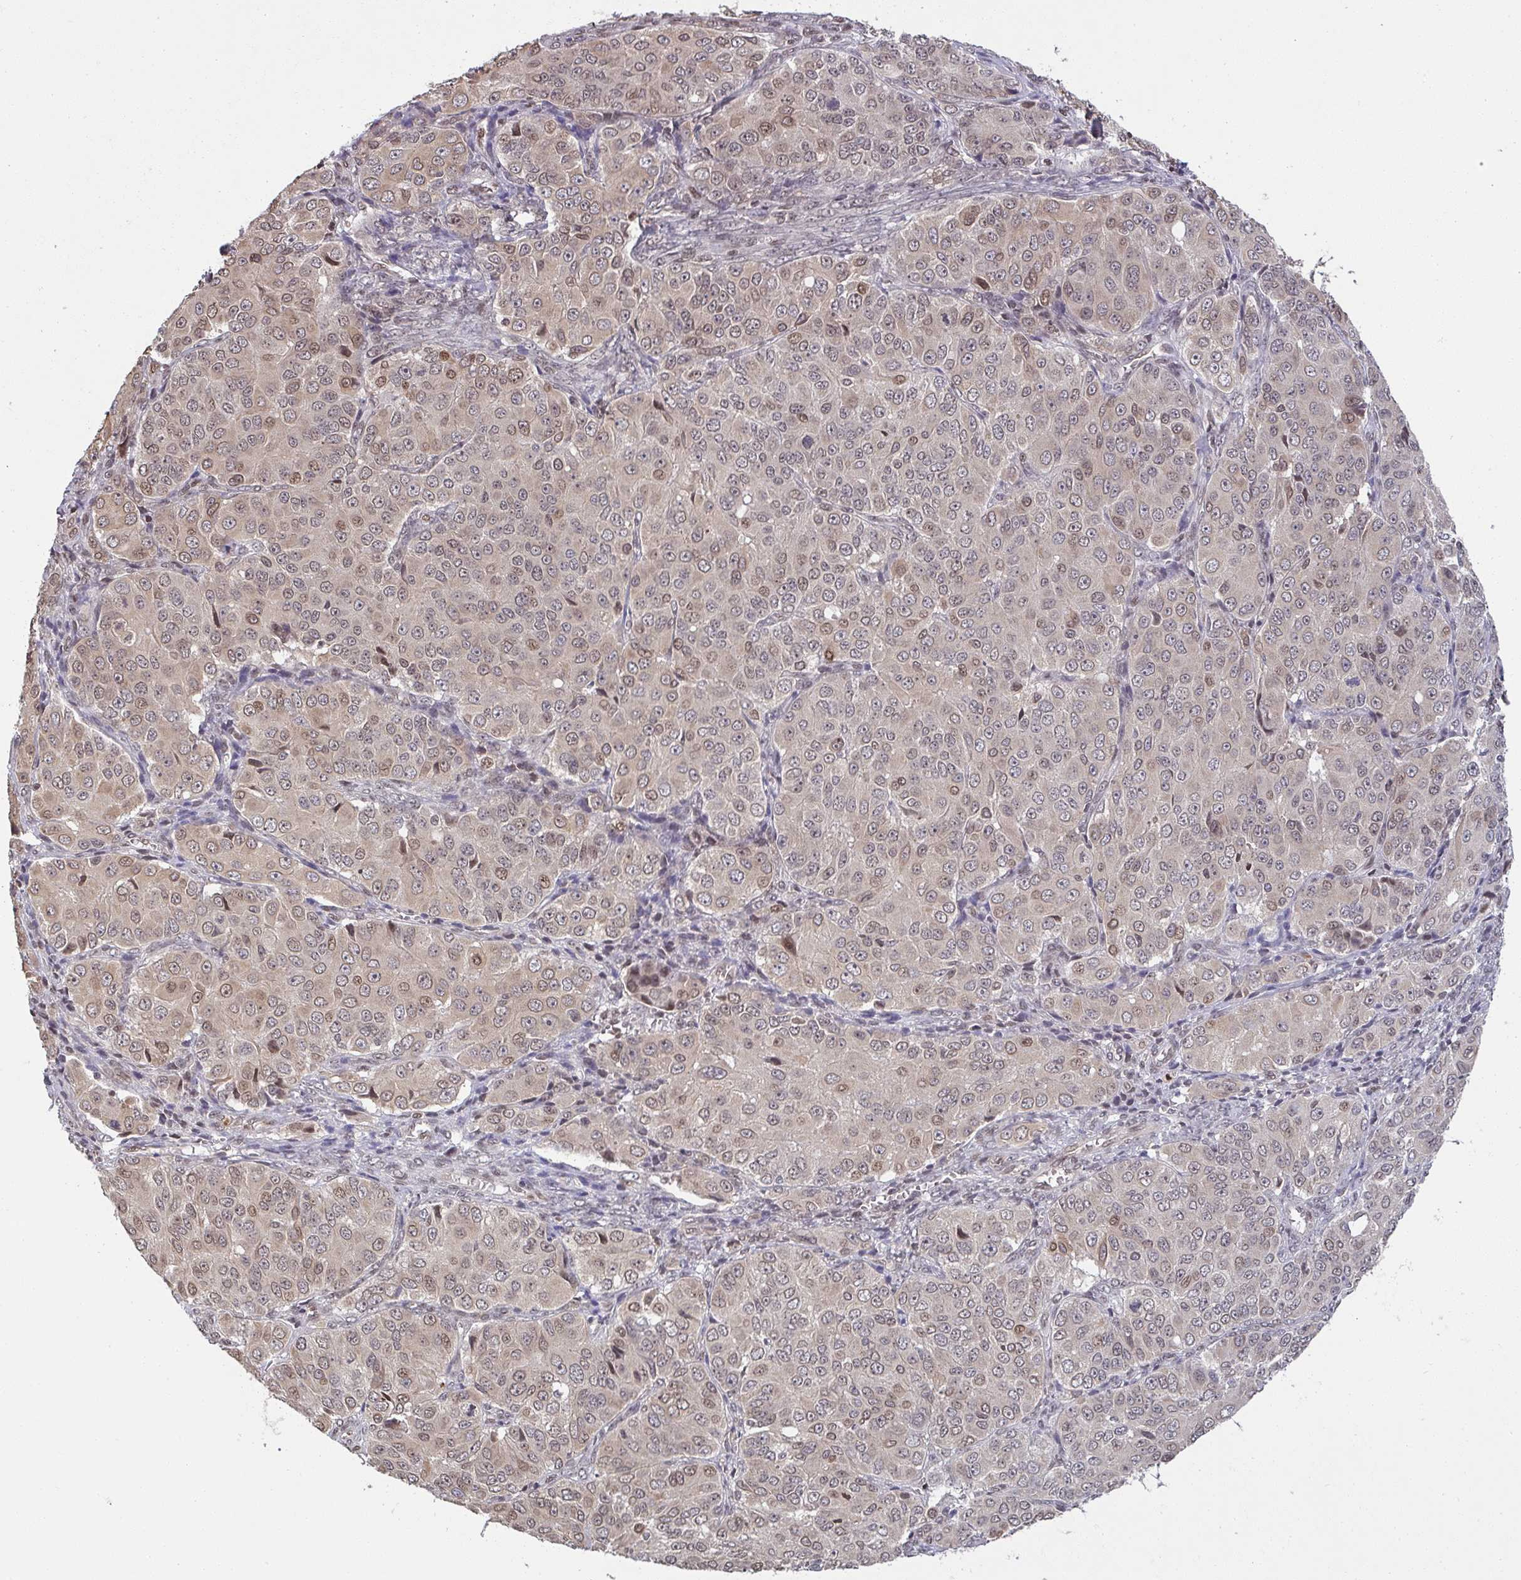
{"staining": {"intensity": "moderate", "quantity": "25%-75%", "location": "nuclear"}, "tissue": "ovarian cancer", "cell_type": "Tumor cells", "image_type": "cancer", "snomed": [{"axis": "morphology", "description": "Carcinoma, endometroid"}, {"axis": "topography", "description": "Ovary"}], "caption": "Human ovarian endometroid carcinoma stained with a protein marker demonstrates moderate staining in tumor cells.", "gene": "UXT", "patient": {"sex": "female", "age": 51}}